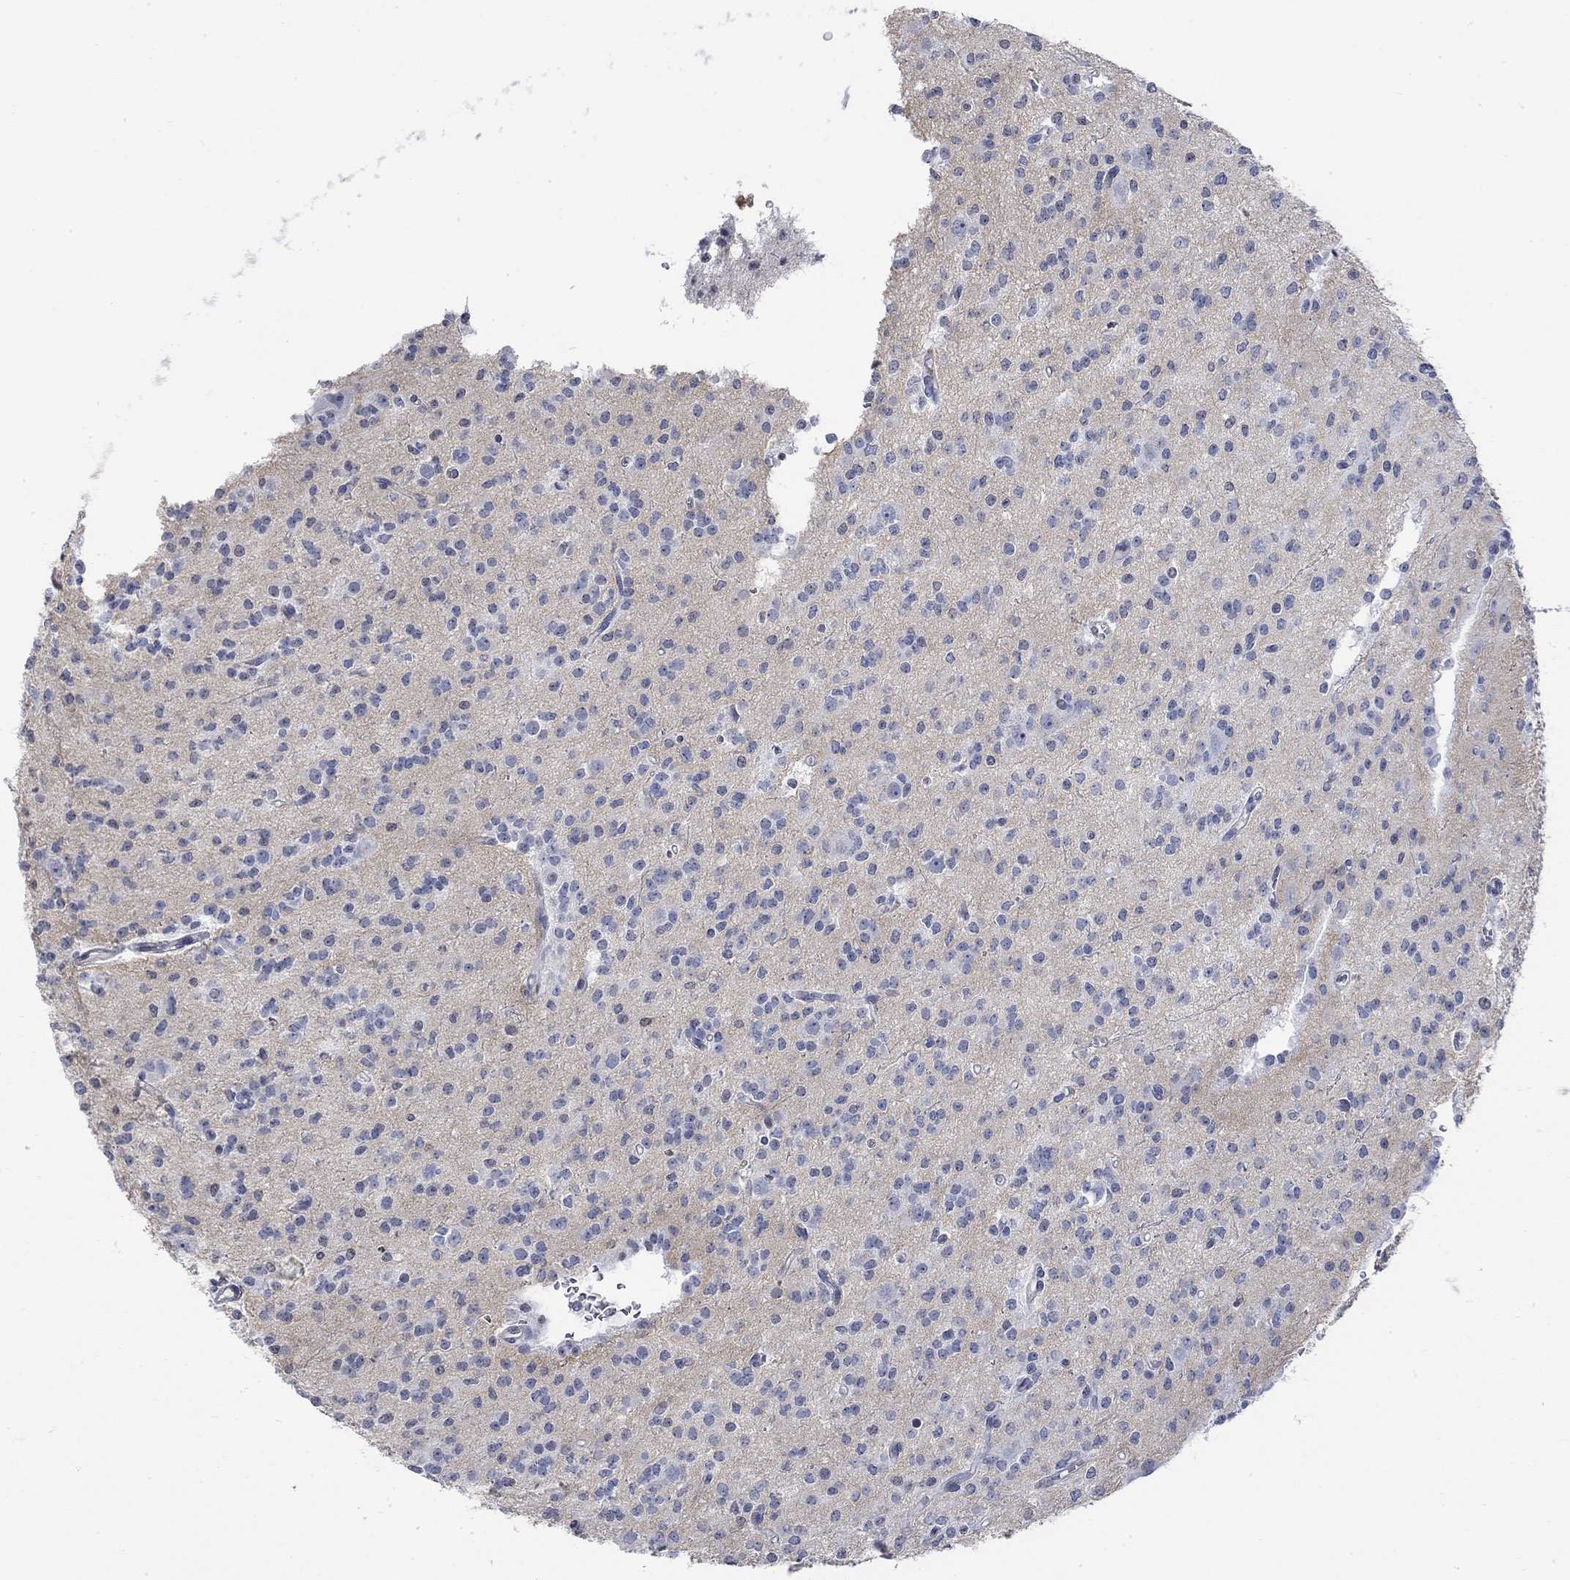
{"staining": {"intensity": "negative", "quantity": "none", "location": "none"}, "tissue": "glioma", "cell_type": "Tumor cells", "image_type": "cancer", "snomed": [{"axis": "morphology", "description": "Glioma, malignant, Low grade"}, {"axis": "topography", "description": "Brain"}], "caption": "IHC of glioma displays no expression in tumor cells.", "gene": "TMEM255A", "patient": {"sex": "male", "age": 27}}